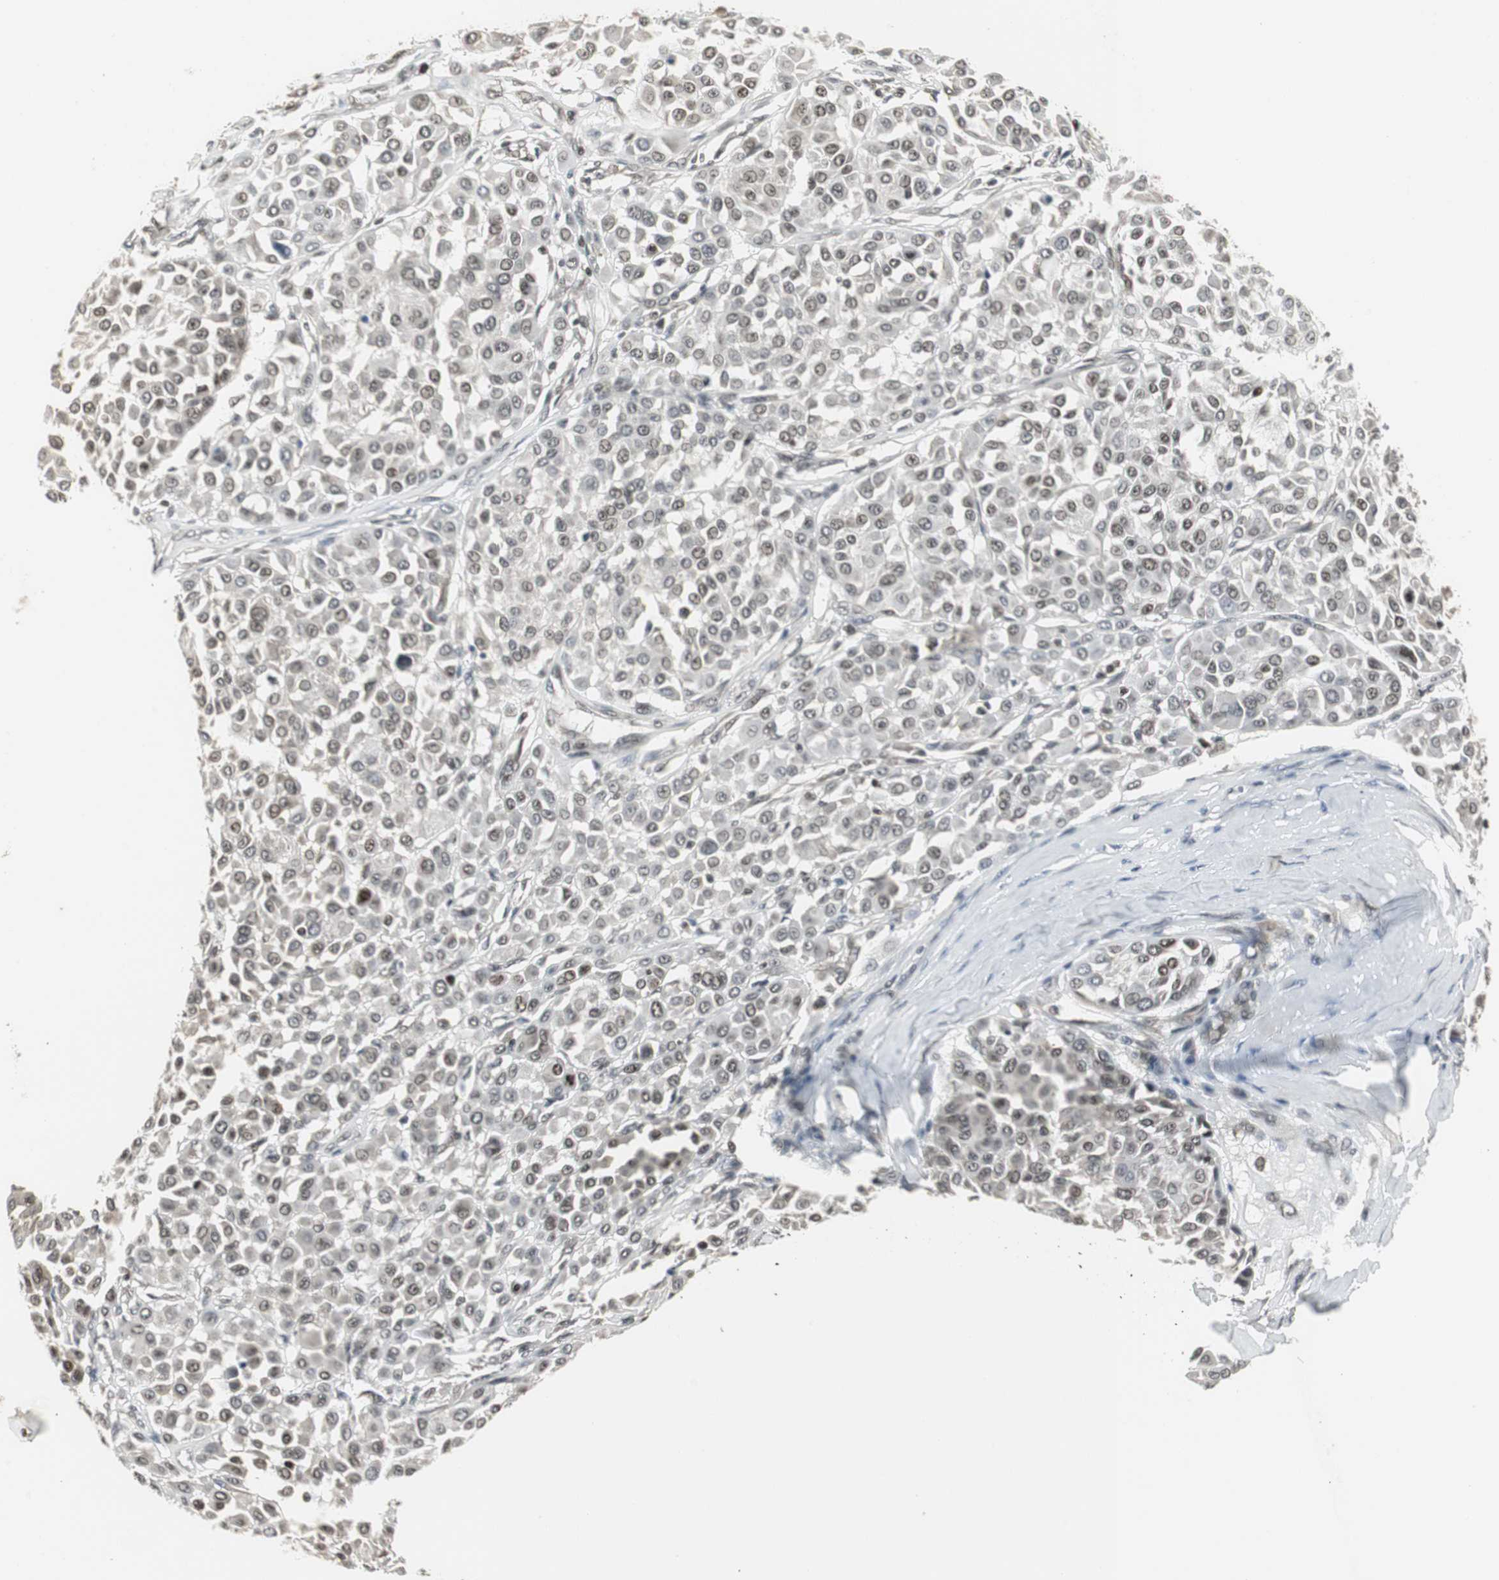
{"staining": {"intensity": "weak", "quantity": ">75%", "location": "nuclear"}, "tissue": "melanoma", "cell_type": "Tumor cells", "image_type": "cancer", "snomed": [{"axis": "morphology", "description": "Malignant melanoma, Metastatic site"}, {"axis": "topography", "description": "Soft tissue"}], "caption": "IHC of human malignant melanoma (metastatic site) shows low levels of weak nuclear staining in approximately >75% of tumor cells.", "gene": "MPG", "patient": {"sex": "male", "age": 41}}